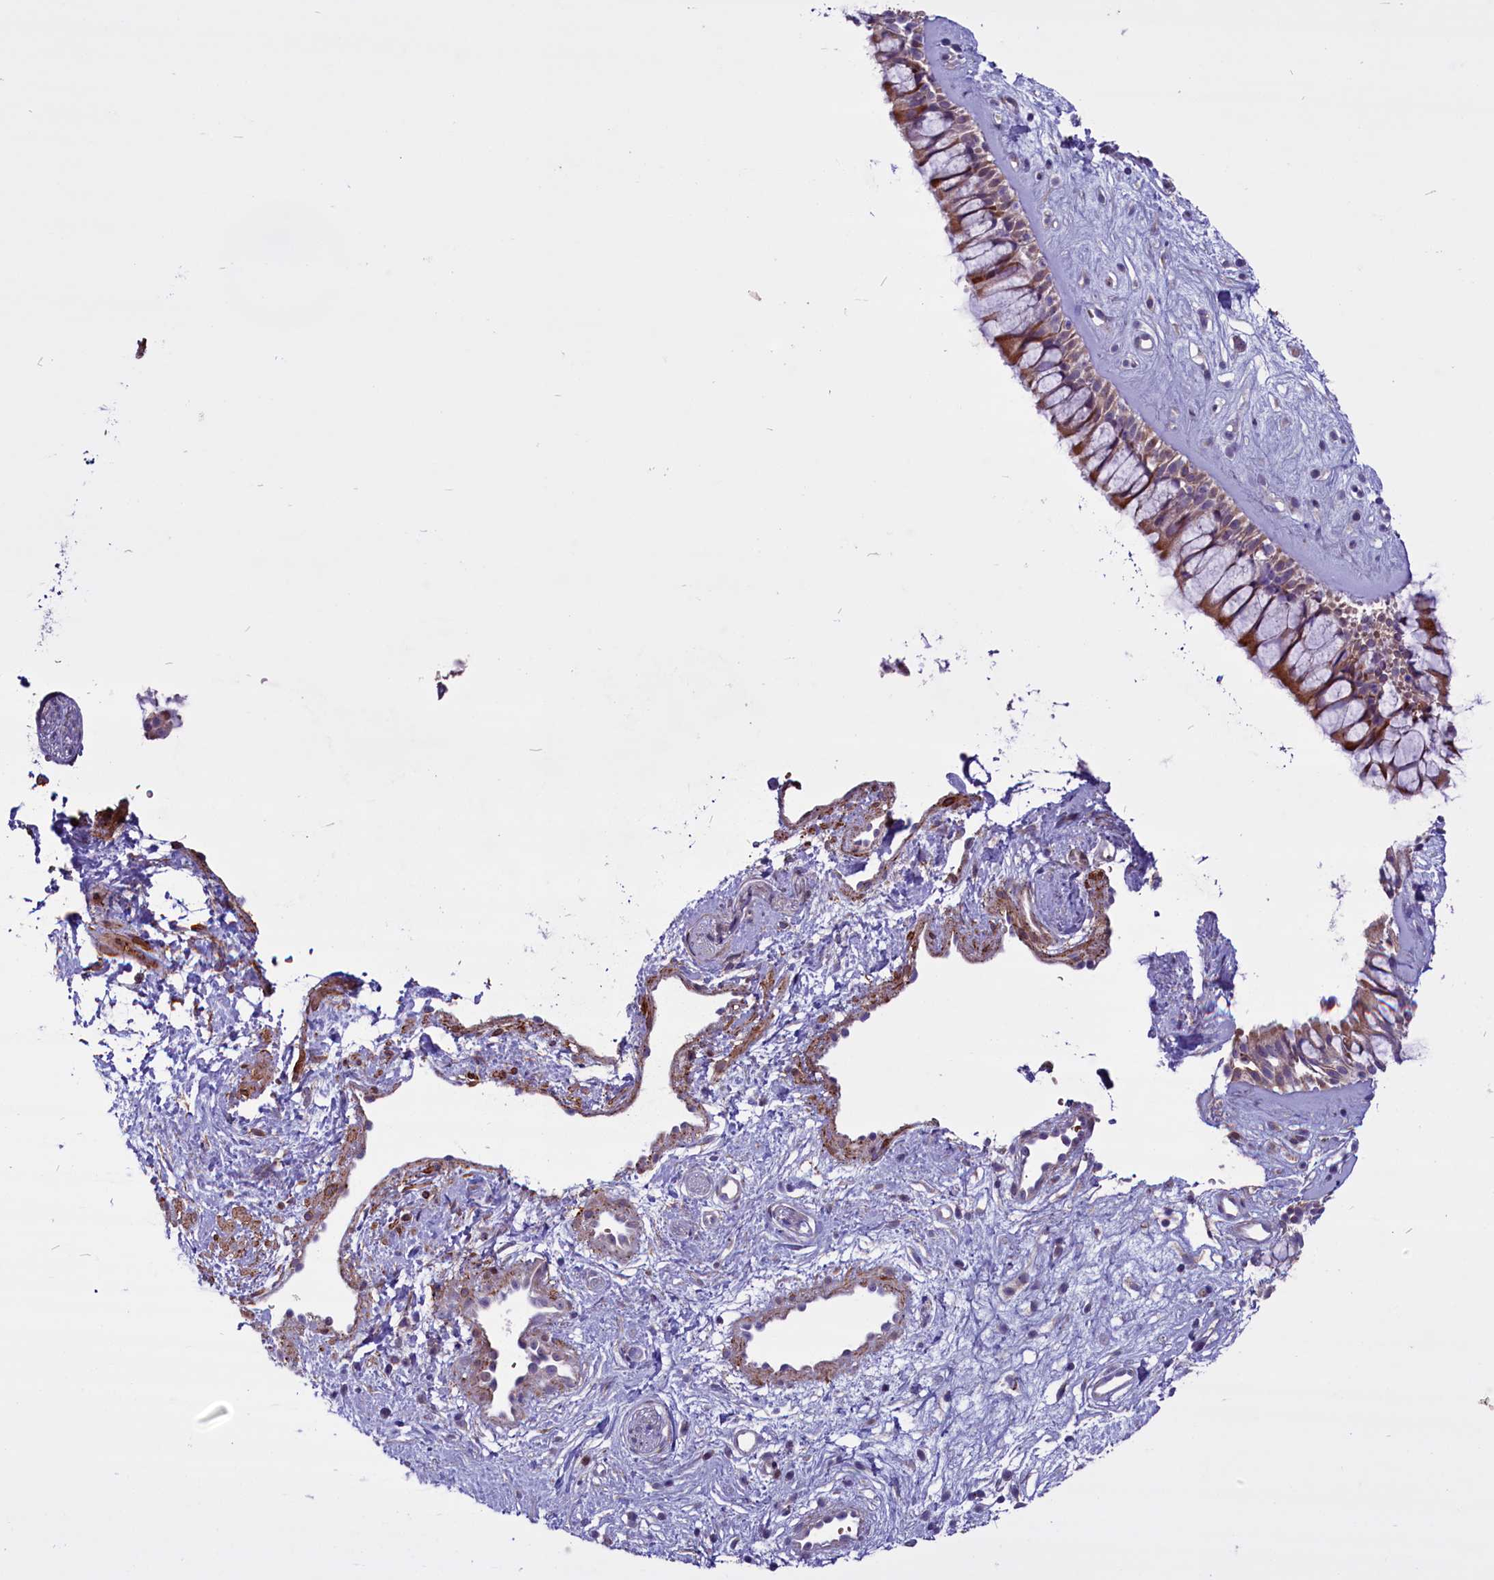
{"staining": {"intensity": "moderate", "quantity": ">75%", "location": "cytoplasmic/membranous"}, "tissue": "nasopharynx", "cell_type": "Respiratory epithelial cells", "image_type": "normal", "snomed": [{"axis": "morphology", "description": "Normal tissue, NOS"}, {"axis": "topography", "description": "Nasopharynx"}], "caption": "A micrograph of nasopharynx stained for a protein reveals moderate cytoplasmic/membranous brown staining in respiratory epithelial cells. (DAB = brown stain, brightfield microscopy at high magnification).", "gene": "MIEF2", "patient": {"sex": "male", "age": 32}}